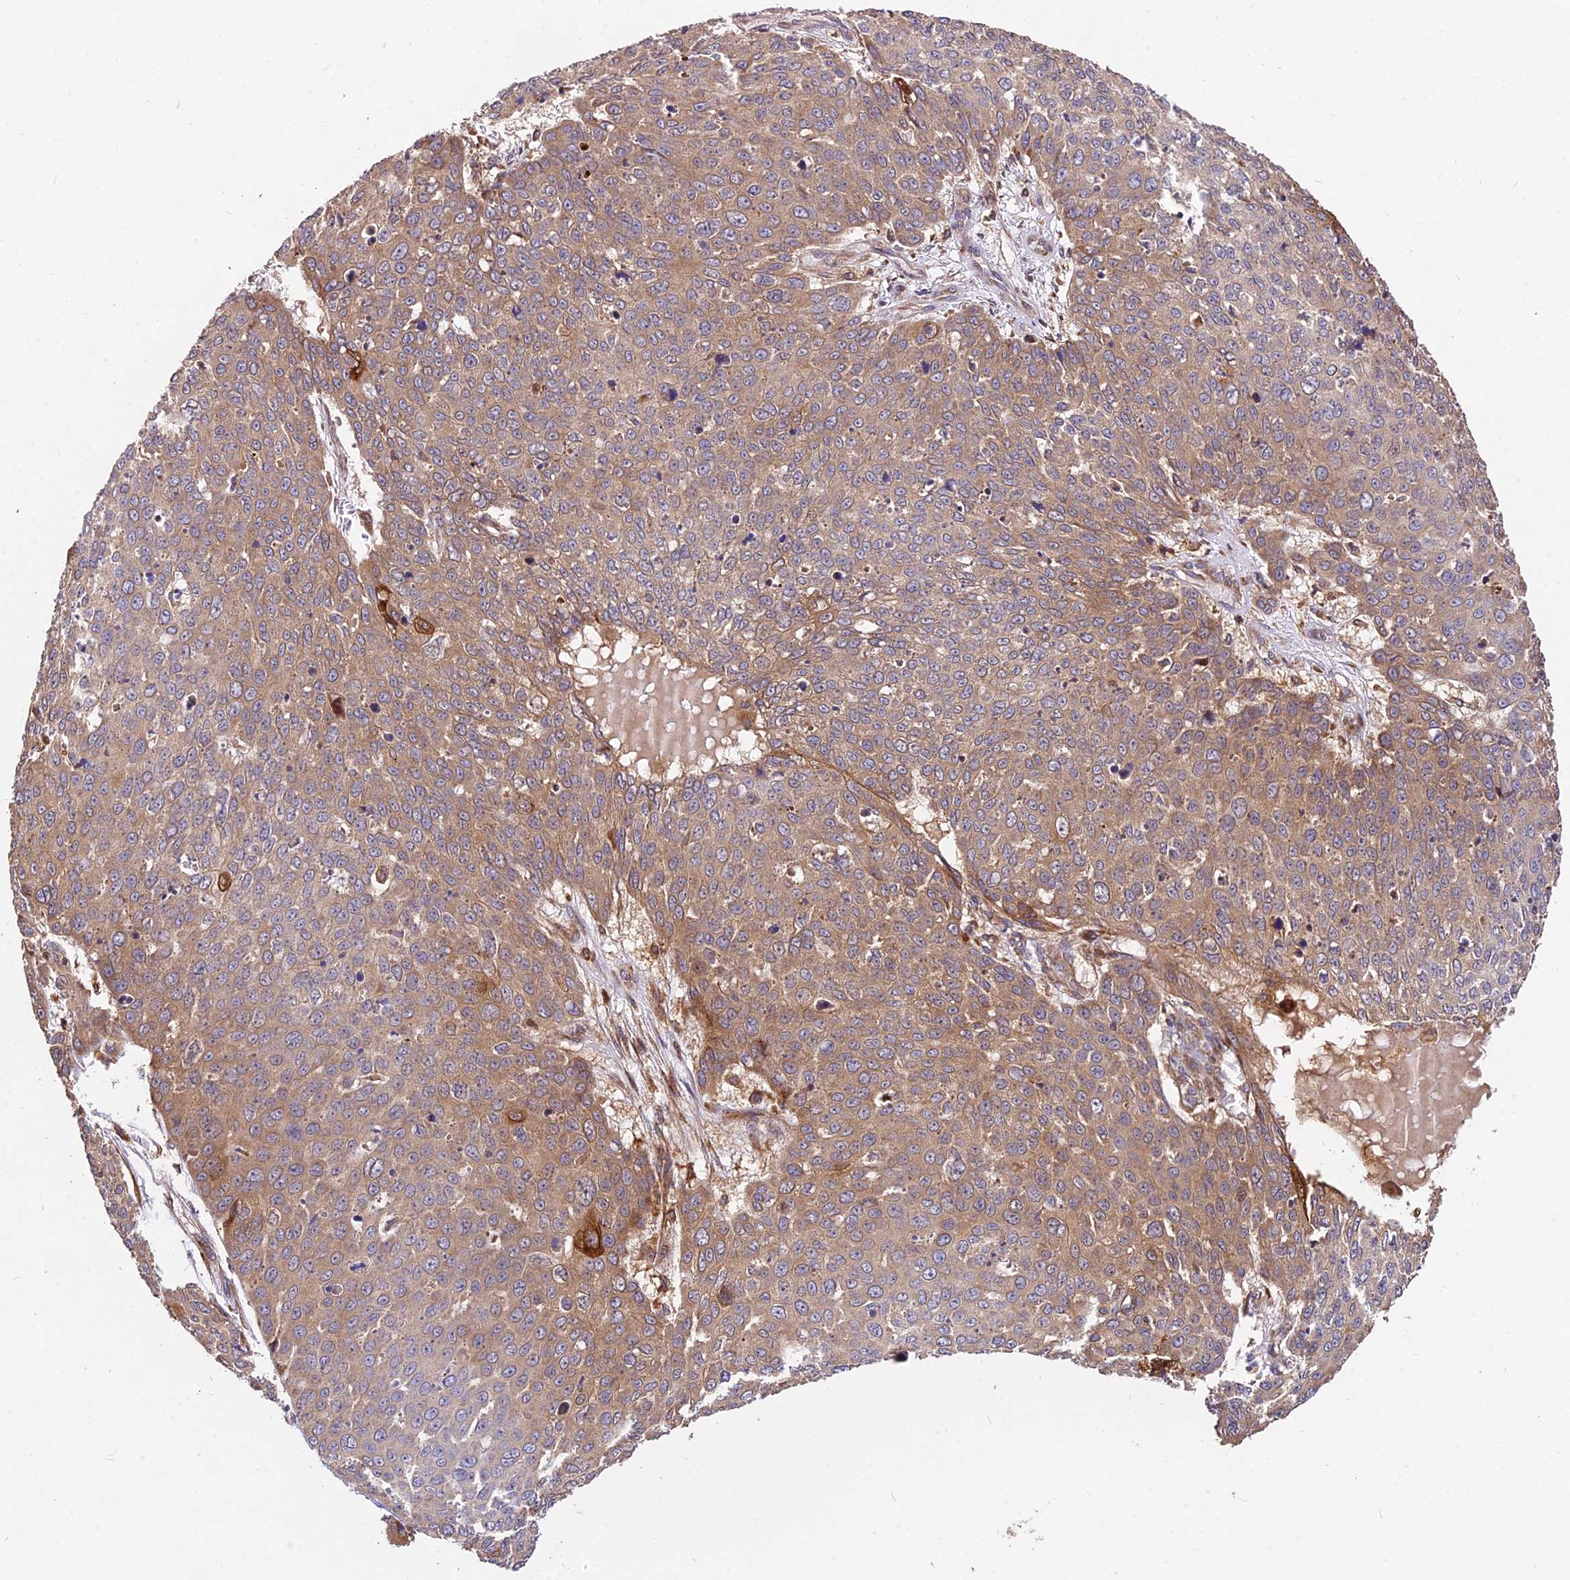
{"staining": {"intensity": "moderate", "quantity": ">75%", "location": "cytoplasmic/membranous"}, "tissue": "skin cancer", "cell_type": "Tumor cells", "image_type": "cancer", "snomed": [{"axis": "morphology", "description": "Squamous cell carcinoma, NOS"}, {"axis": "topography", "description": "Skin"}], "caption": "Protein positivity by immunohistochemistry displays moderate cytoplasmic/membranous positivity in about >75% of tumor cells in skin squamous cell carcinoma.", "gene": "ROCK1", "patient": {"sex": "male", "age": 71}}